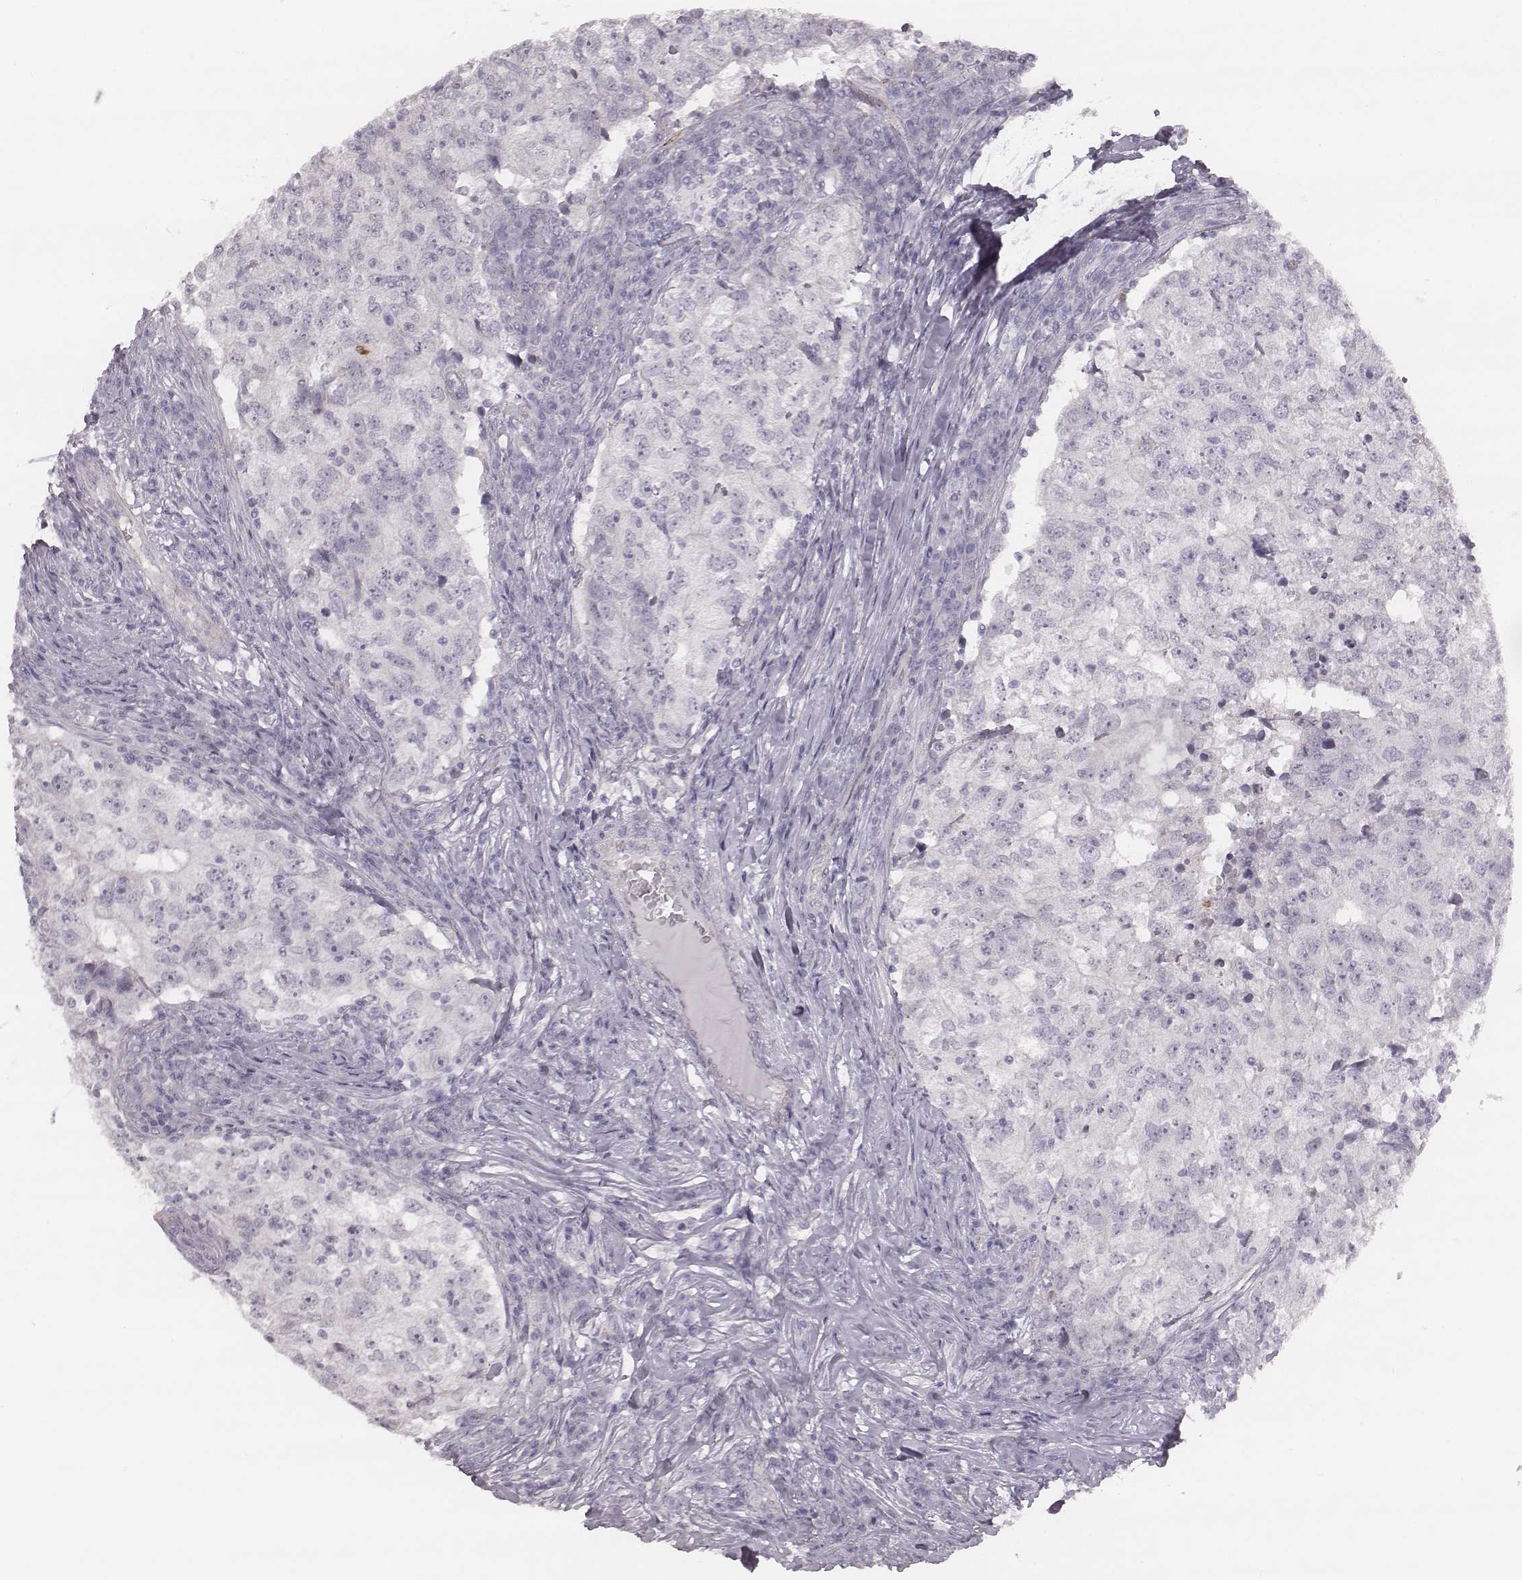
{"staining": {"intensity": "negative", "quantity": "none", "location": "none"}, "tissue": "breast cancer", "cell_type": "Tumor cells", "image_type": "cancer", "snomed": [{"axis": "morphology", "description": "Duct carcinoma"}, {"axis": "topography", "description": "Breast"}], "caption": "This is an immunohistochemistry (IHC) photomicrograph of human breast invasive ductal carcinoma. There is no positivity in tumor cells.", "gene": "KCNJ12", "patient": {"sex": "female", "age": 30}}